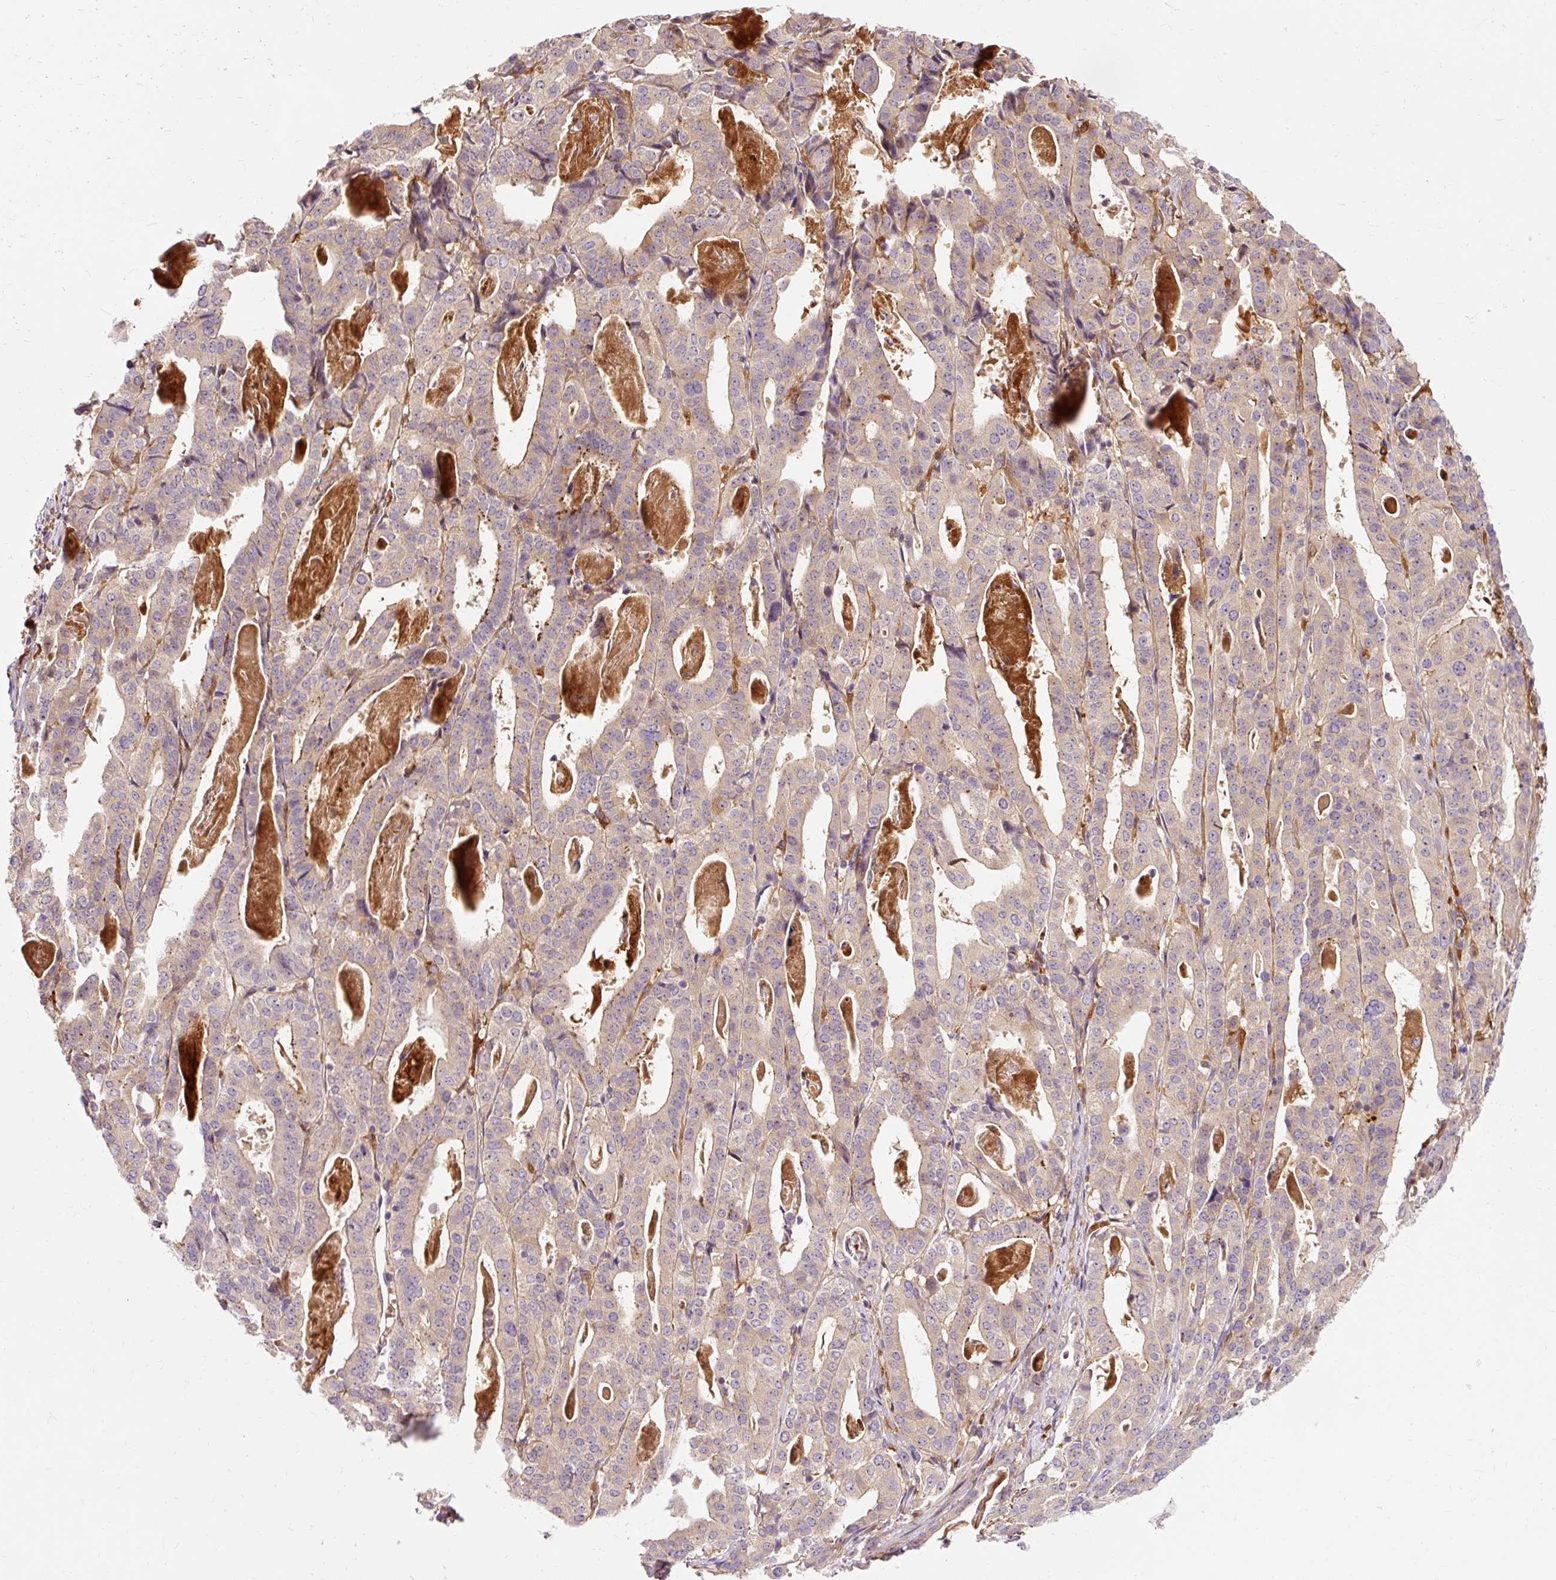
{"staining": {"intensity": "weak", "quantity": "25%-75%", "location": "cytoplasmic/membranous"}, "tissue": "stomach cancer", "cell_type": "Tumor cells", "image_type": "cancer", "snomed": [{"axis": "morphology", "description": "Adenocarcinoma, NOS"}, {"axis": "topography", "description": "Stomach"}], "caption": "A brown stain labels weak cytoplasmic/membranous staining of a protein in human adenocarcinoma (stomach) tumor cells.", "gene": "CEBPZ", "patient": {"sex": "male", "age": 48}}